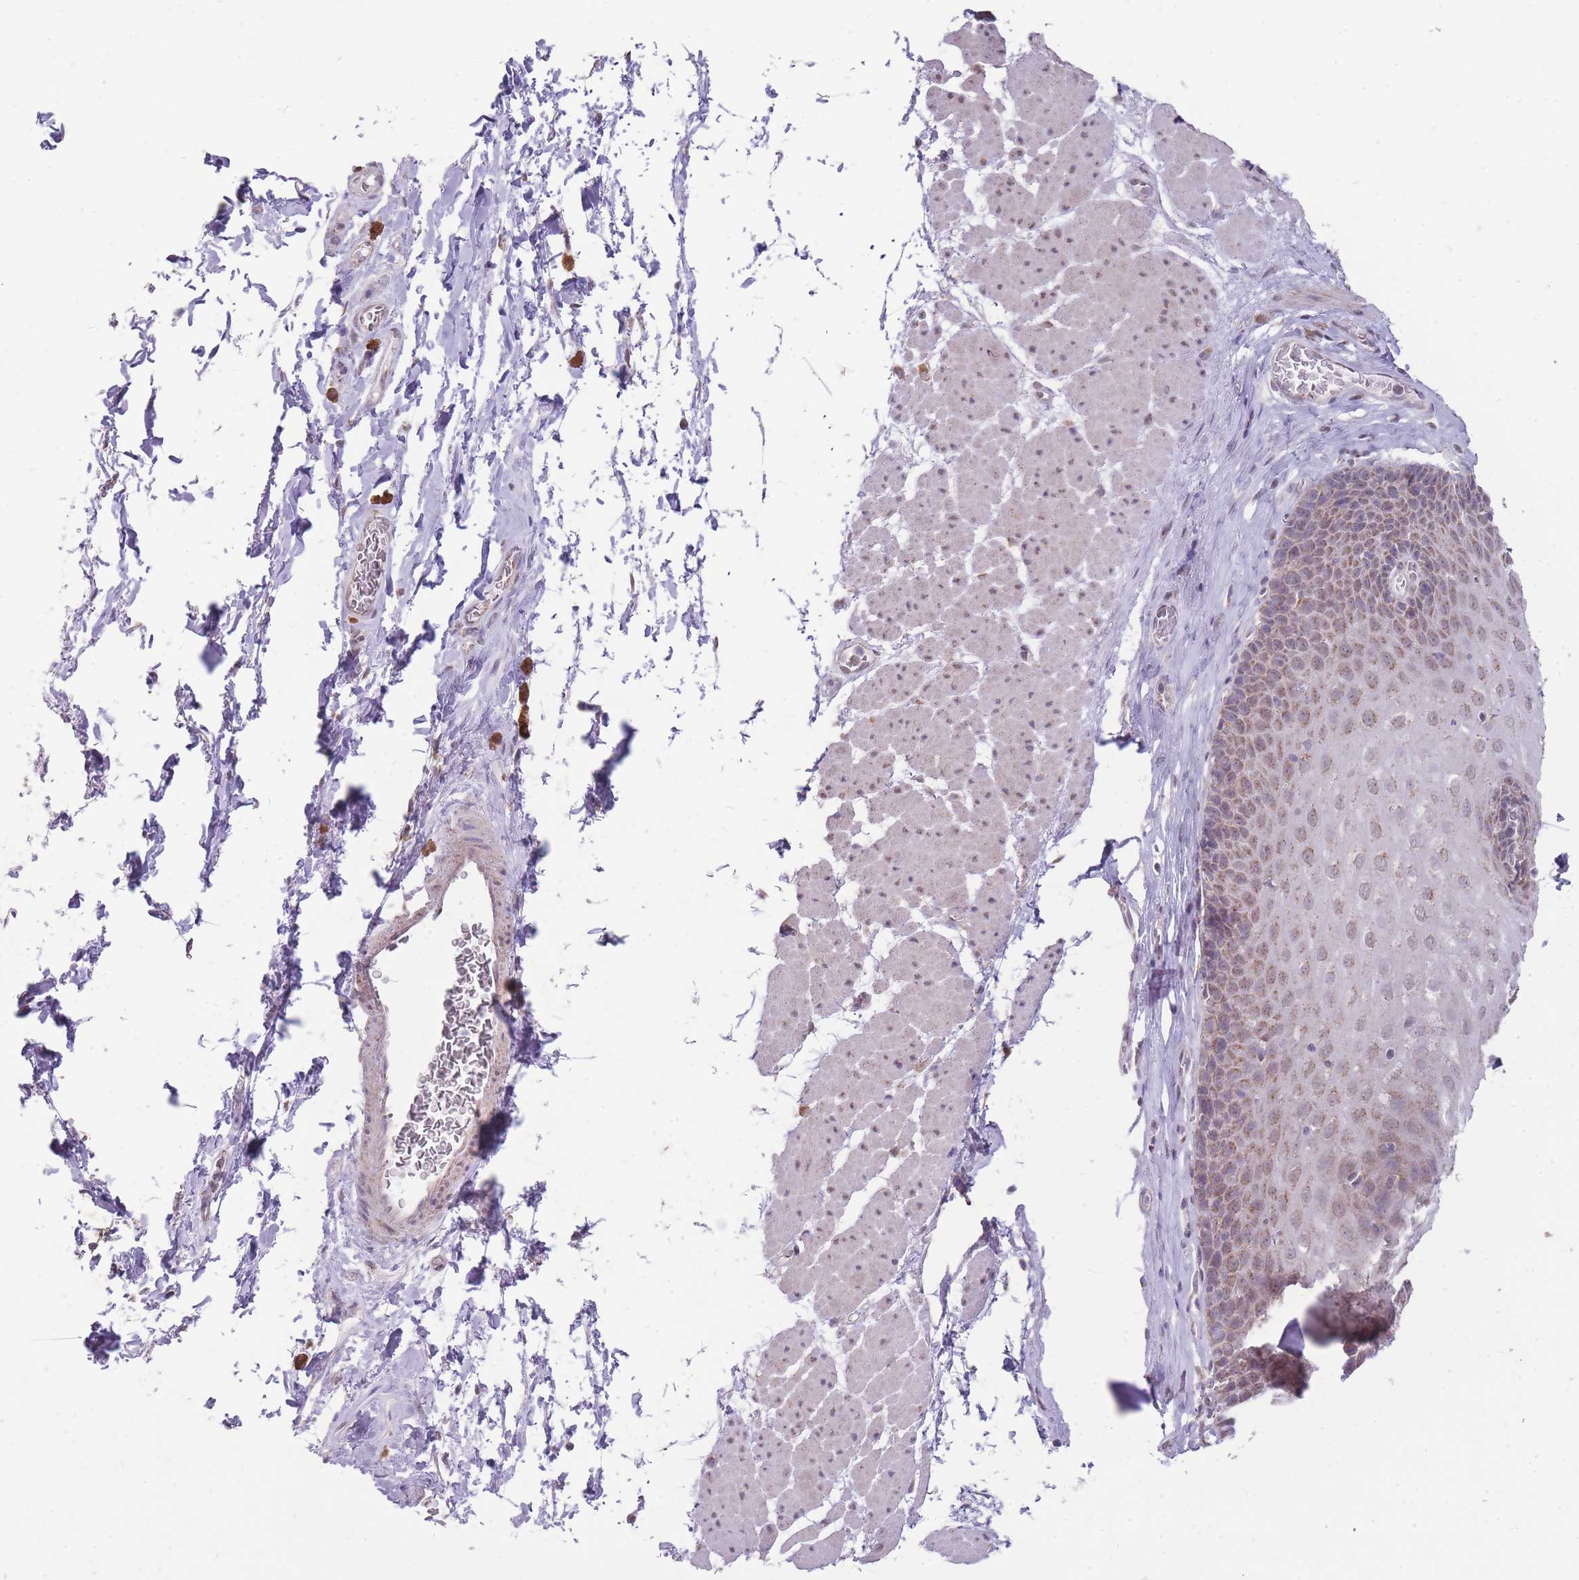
{"staining": {"intensity": "moderate", "quantity": "25%-75%", "location": "cytoplasmic/membranous"}, "tissue": "esophagus", "cell_type": "Squamous epithelial cells", "image_type": "normal", "snomed": [{"axis": "morphology", "description": "Normal tissue, NOS"}, {"axis": "topography", "description": "Esophagus"}], "caption": "Immunohistochemical staining of unremarkable esophagus reveals moderate cytoplasmic/membranous protein positivity in approximately 25%-75% of squamous epithelial cells. The protein is stained brown, and the nuclei are stained in blue (DAB (3,3'-diaminobenzidine) IHC with brightfield microscopy, high magnification).", "gene": "NELL1", "patient": {"sex": "female", "age": 66}}